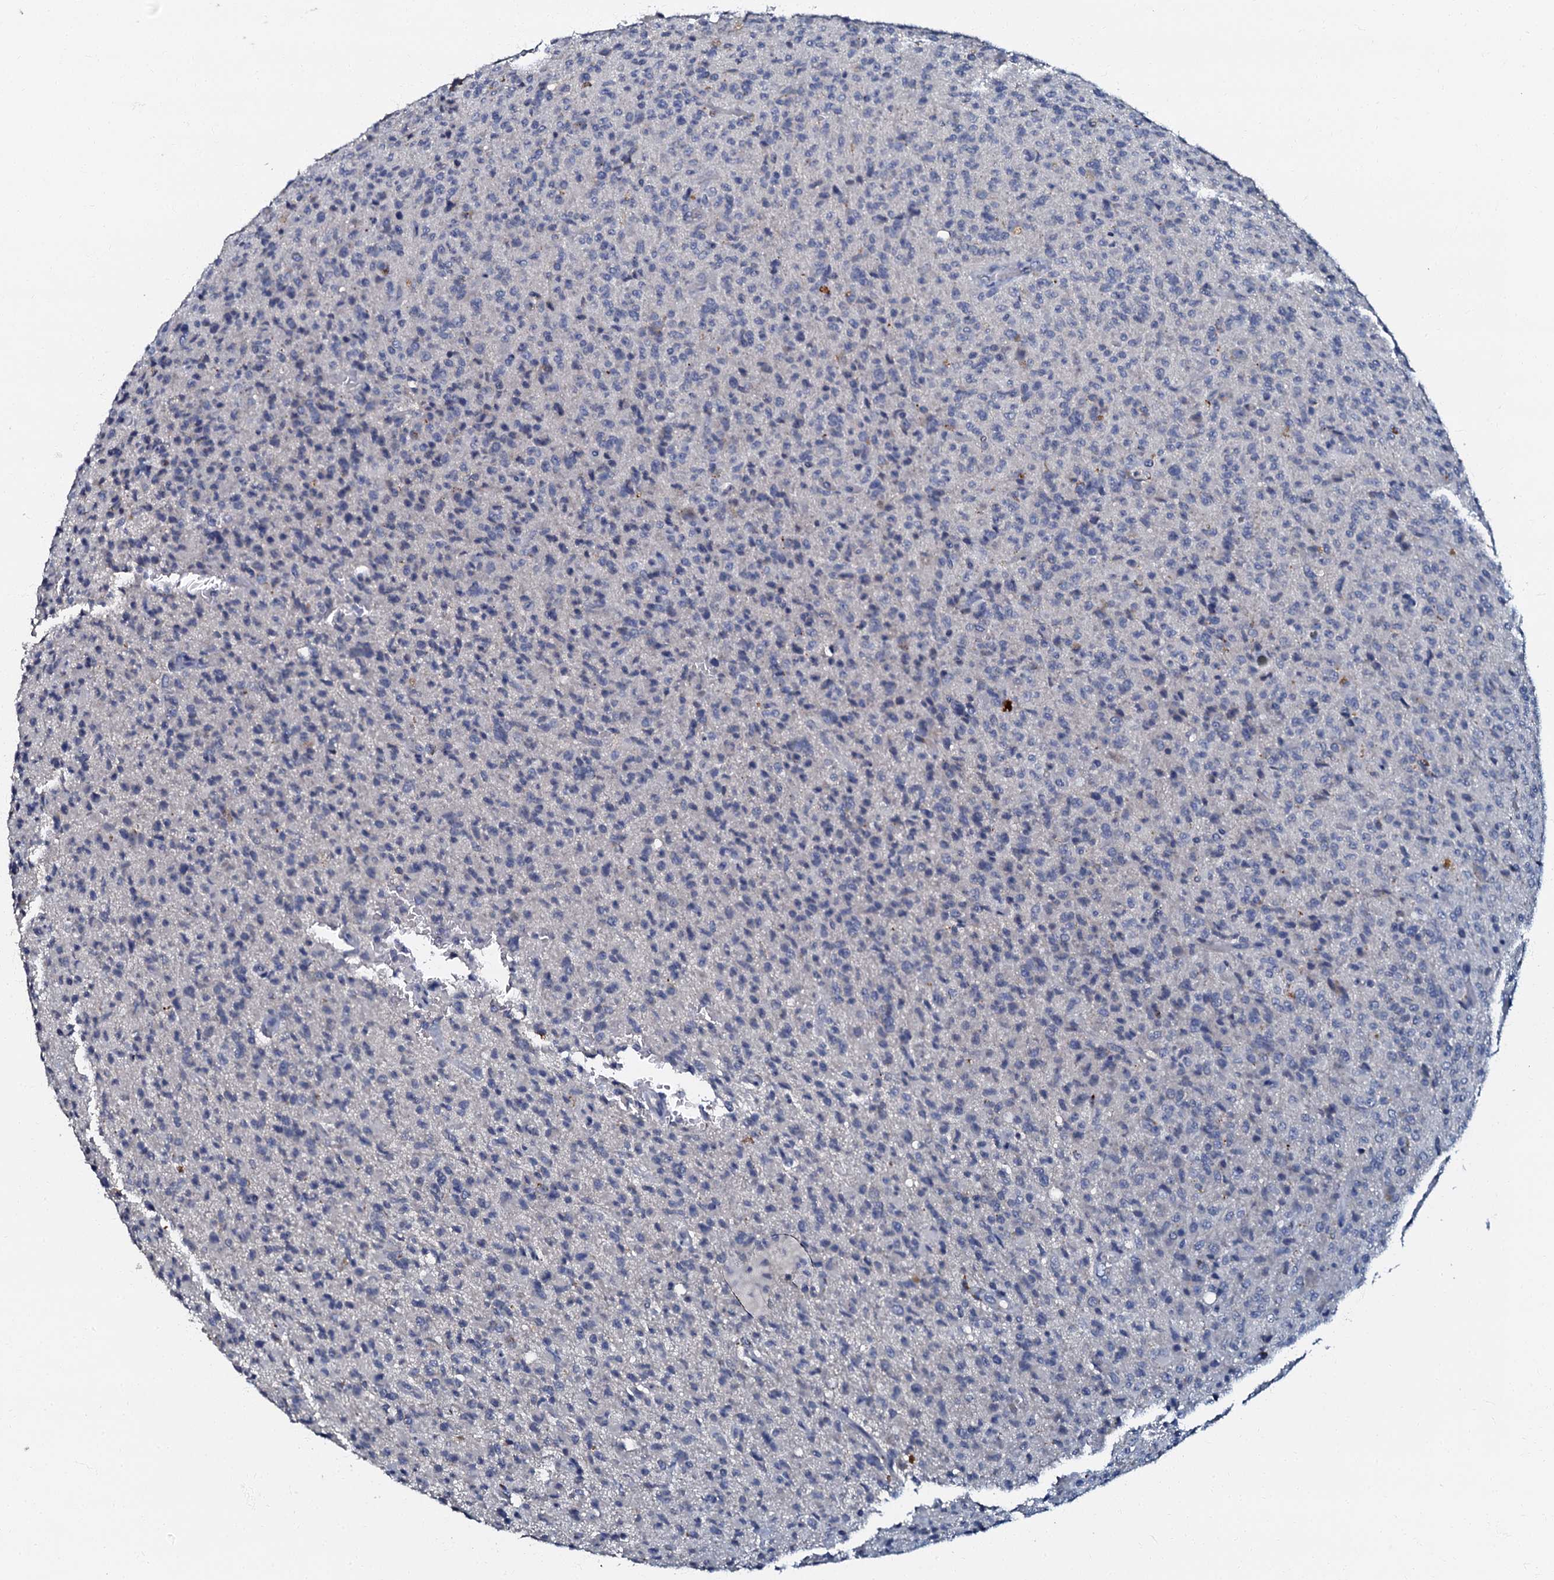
{"staining": {"intensity": "negative", "quantity": "none", "location": "none"}, "tissue": "glioma", "cell_type": "Tumor cells", "image_type": "cancer", "snomed": [{"axis": "morphology", "description": "Glioma, malignant, High grade"}, {"axis": "topography", "description": "Brain"}], "caption": "A high-resolution histopathology image shows immunohistochemistry staining of malignant high-grade glioma, which shows no significant staining in tumor cells.", "gene": "OLAH", "patient": {"sex": "female", "age": 57}}